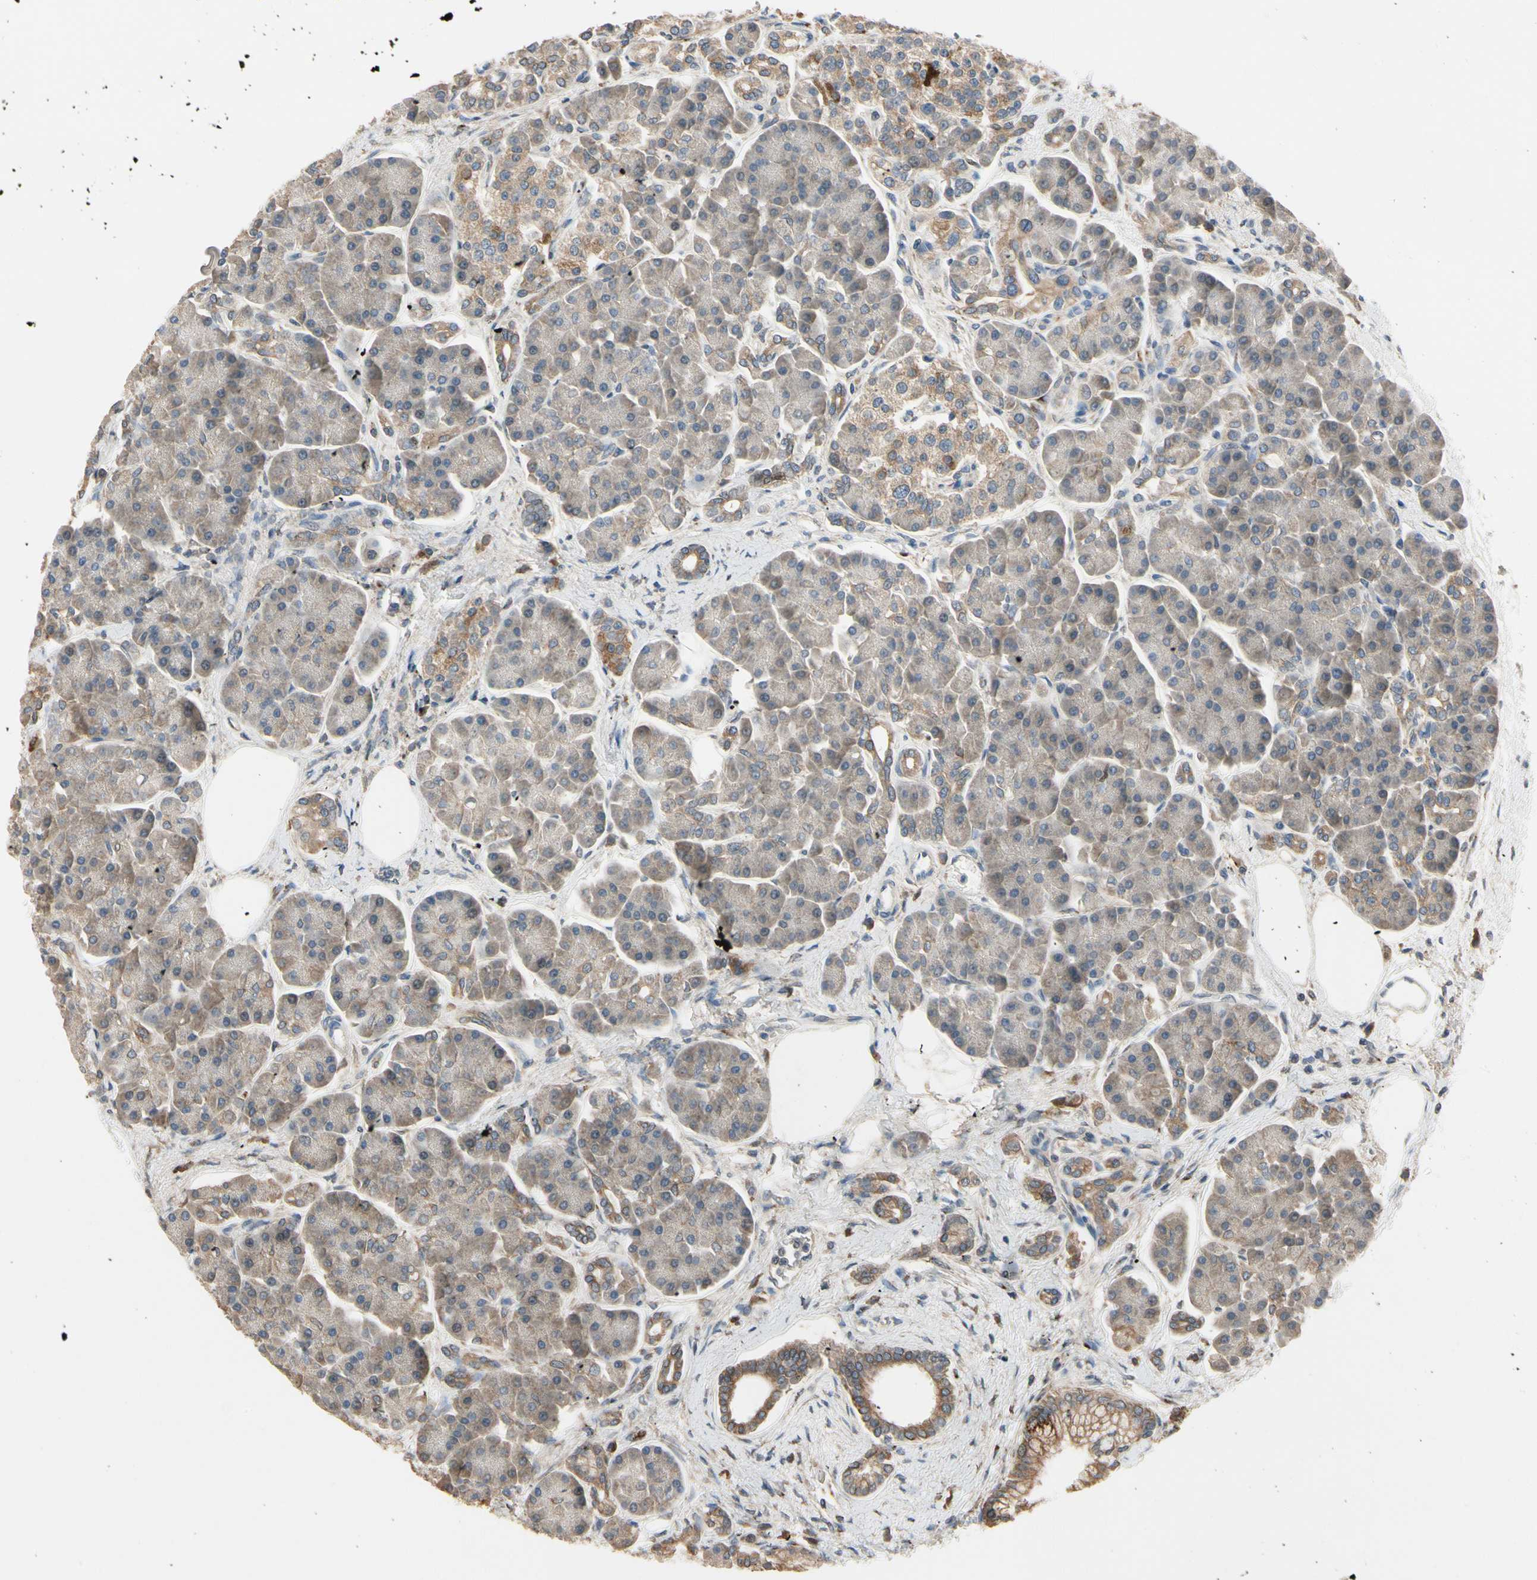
{"staining": {"intensity": "negative", "quantity": "none", "location": "none"}, "tissue": "pancreas", "cell_type": "Exocrine glandular cells", "image_type": "normal", "snomed": [{"axis": "morphology", "description": "Normal tissue, NOS"}, {"axis": "topography", "description": "Pancreas"}], "caption": "A histopathology image of pancreas stained for a protein shows no brown staining in exocrine glandular cells. Brightfield microscopy of immunohistochemistry stained with DAB (brown) and hematoxylin (blue), captured at high magnification.", "gene": "CGREF1", "patient": {"sex": "female", "age": 70}}